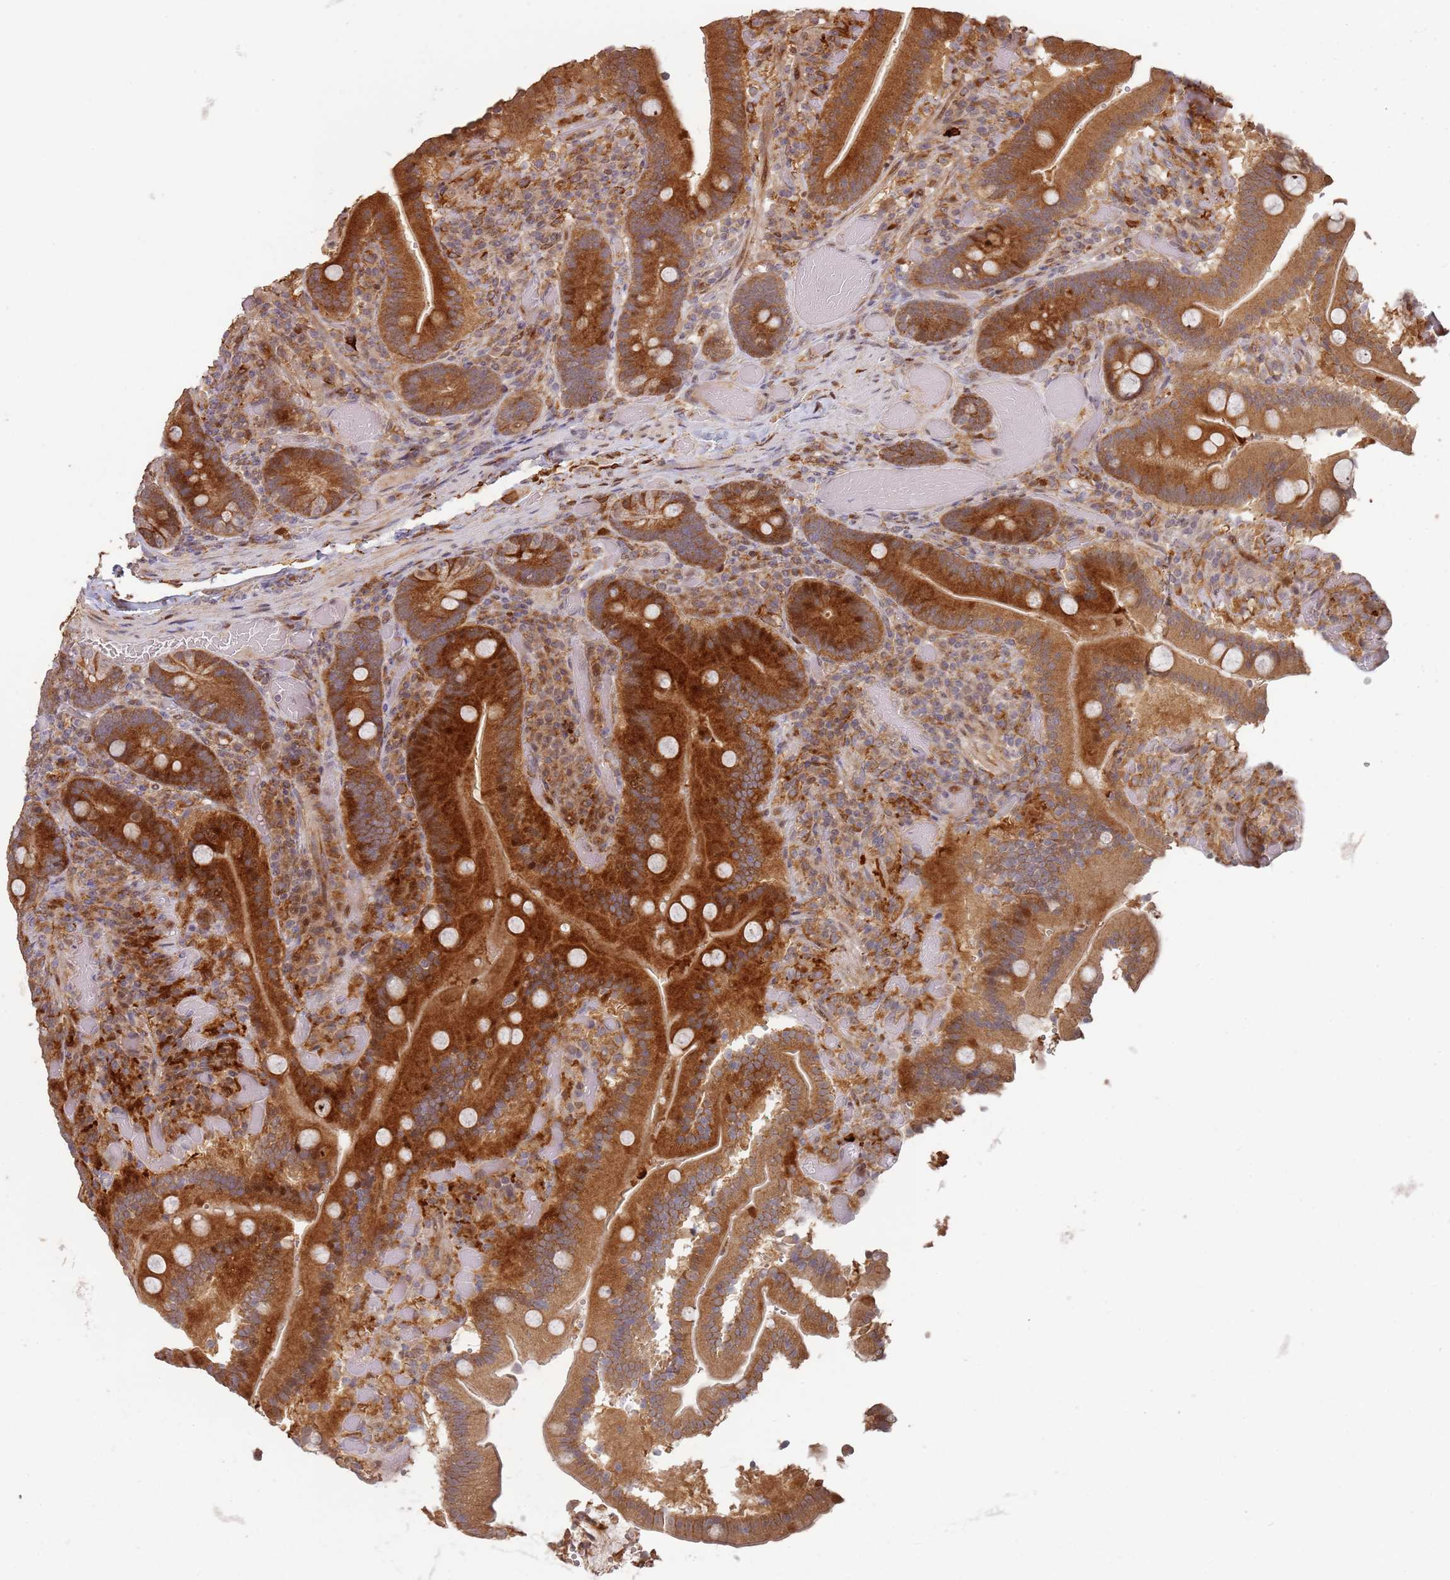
{"staining": {"intensity": "strong", "quantity": "25%-75%", "location": "cytoplasmic/membranous"}, "tissue": "duodenum", "cell_type": "Glandular cells", "image_type": "normal", "snomed": [{"axis": "morphology", "description": "Normal tissue, NOS"}, {"axis": "topography", "description": "Duodenum"}], "caption": "Unremarkable duodenum demonstrates strong cytoplasmic/membranous expression in about 25%-75% of glandular cells The protein of interest is shown in brown color, while the nuclei are stained blue..", "gene": "MPEG1", "patient": {"sex": "female", "age": 62}}